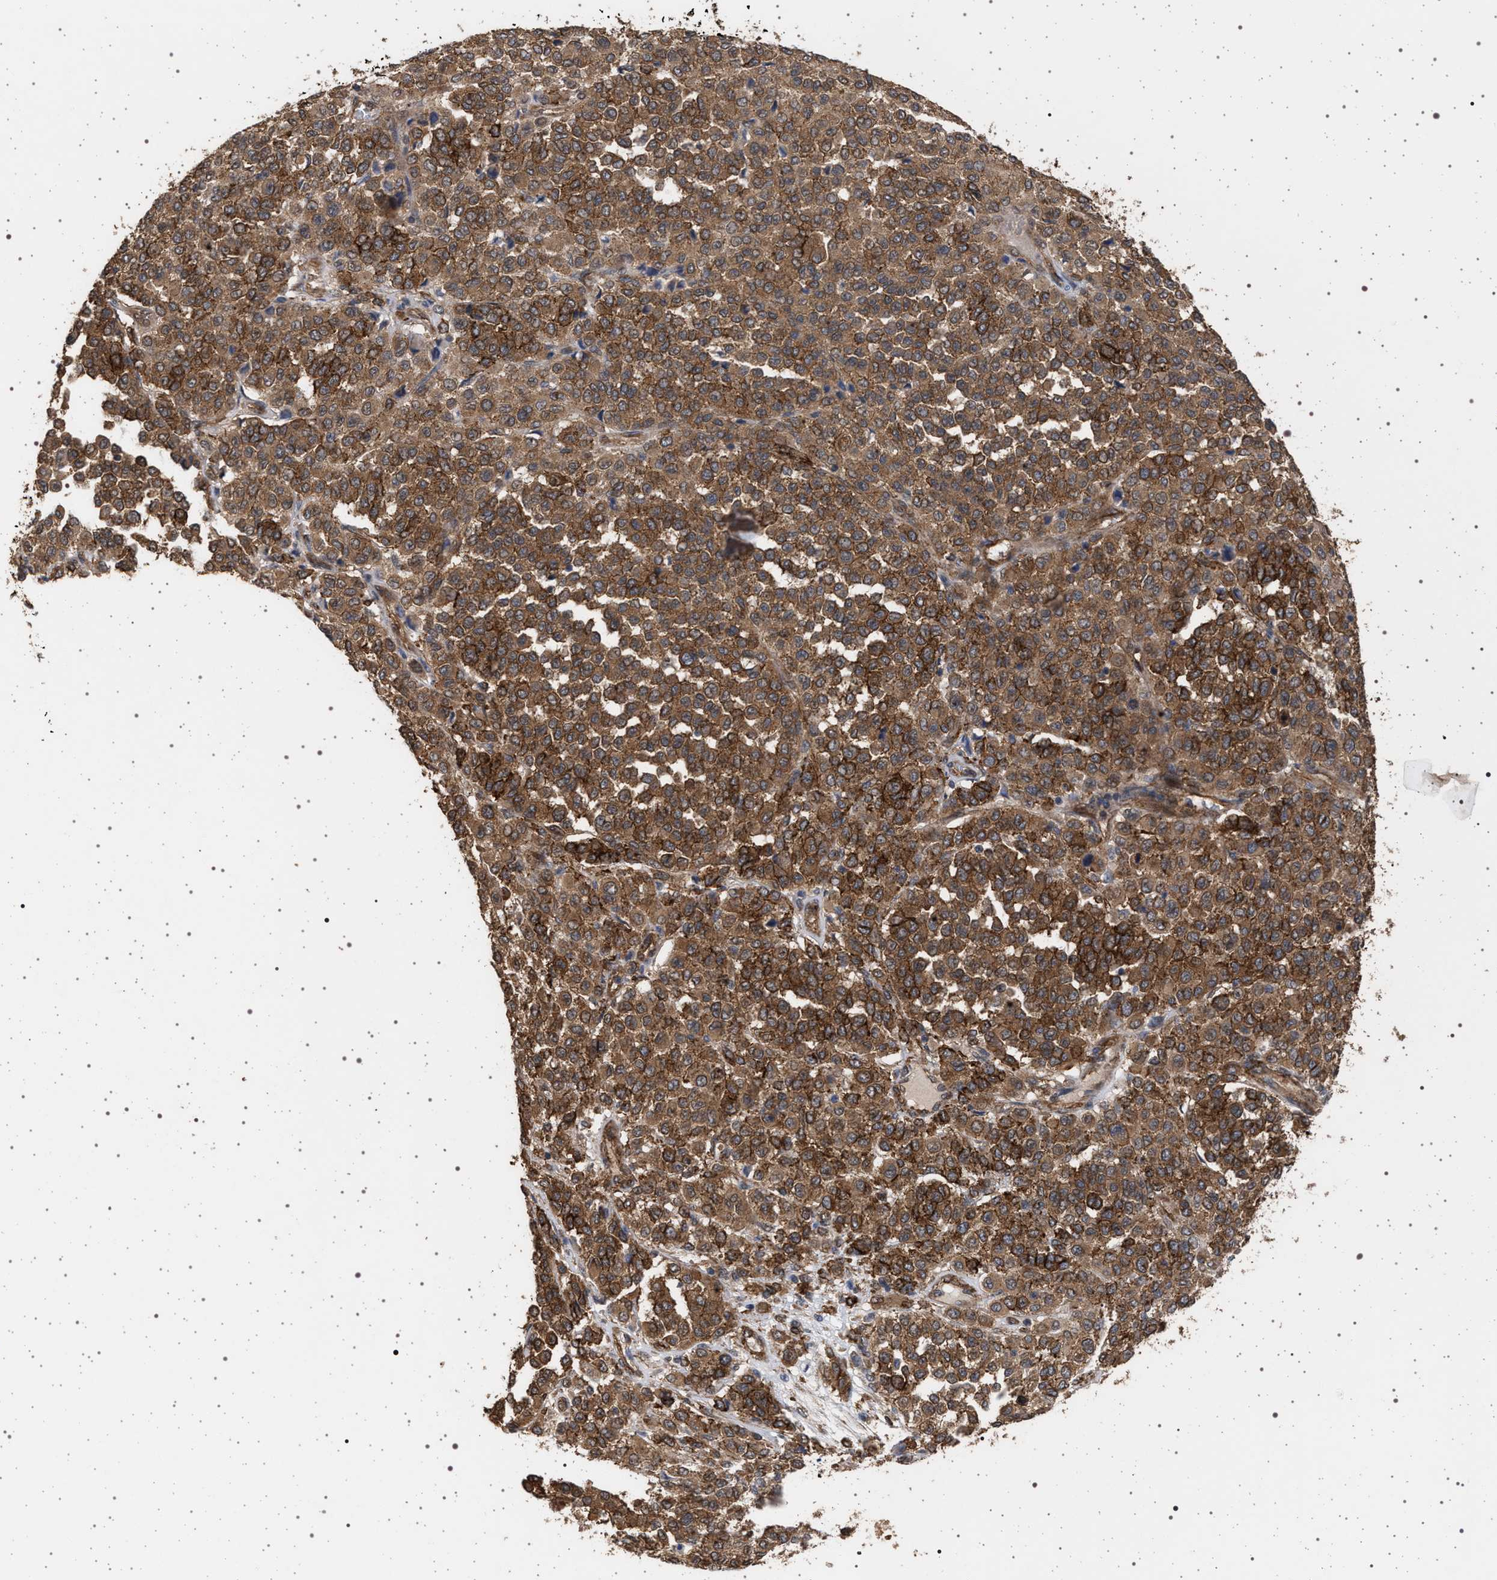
{"staining": {"intensity": "strong", "quantity": ">75%", "location": "cytoplasmic/membranous"}, "tissue": "melanoma", "cell_type": "Tumor cells", "image_type": "cancer", "snomed": [{"axis": "morphology", "description": "Malignant melanoma, Metastatic site"}, {"axis": "topography", "description": "Pancreas"}], "caption": "A histopathology image of human melanoma stained for a protein demonstrates strong cytoplasmic/membranous brown staining in tumor cells. The protein is shown in brown color, while the nuclei are stained blue.", "gene": "IFT20", "patient": {"sex": "female", "age": 30}}